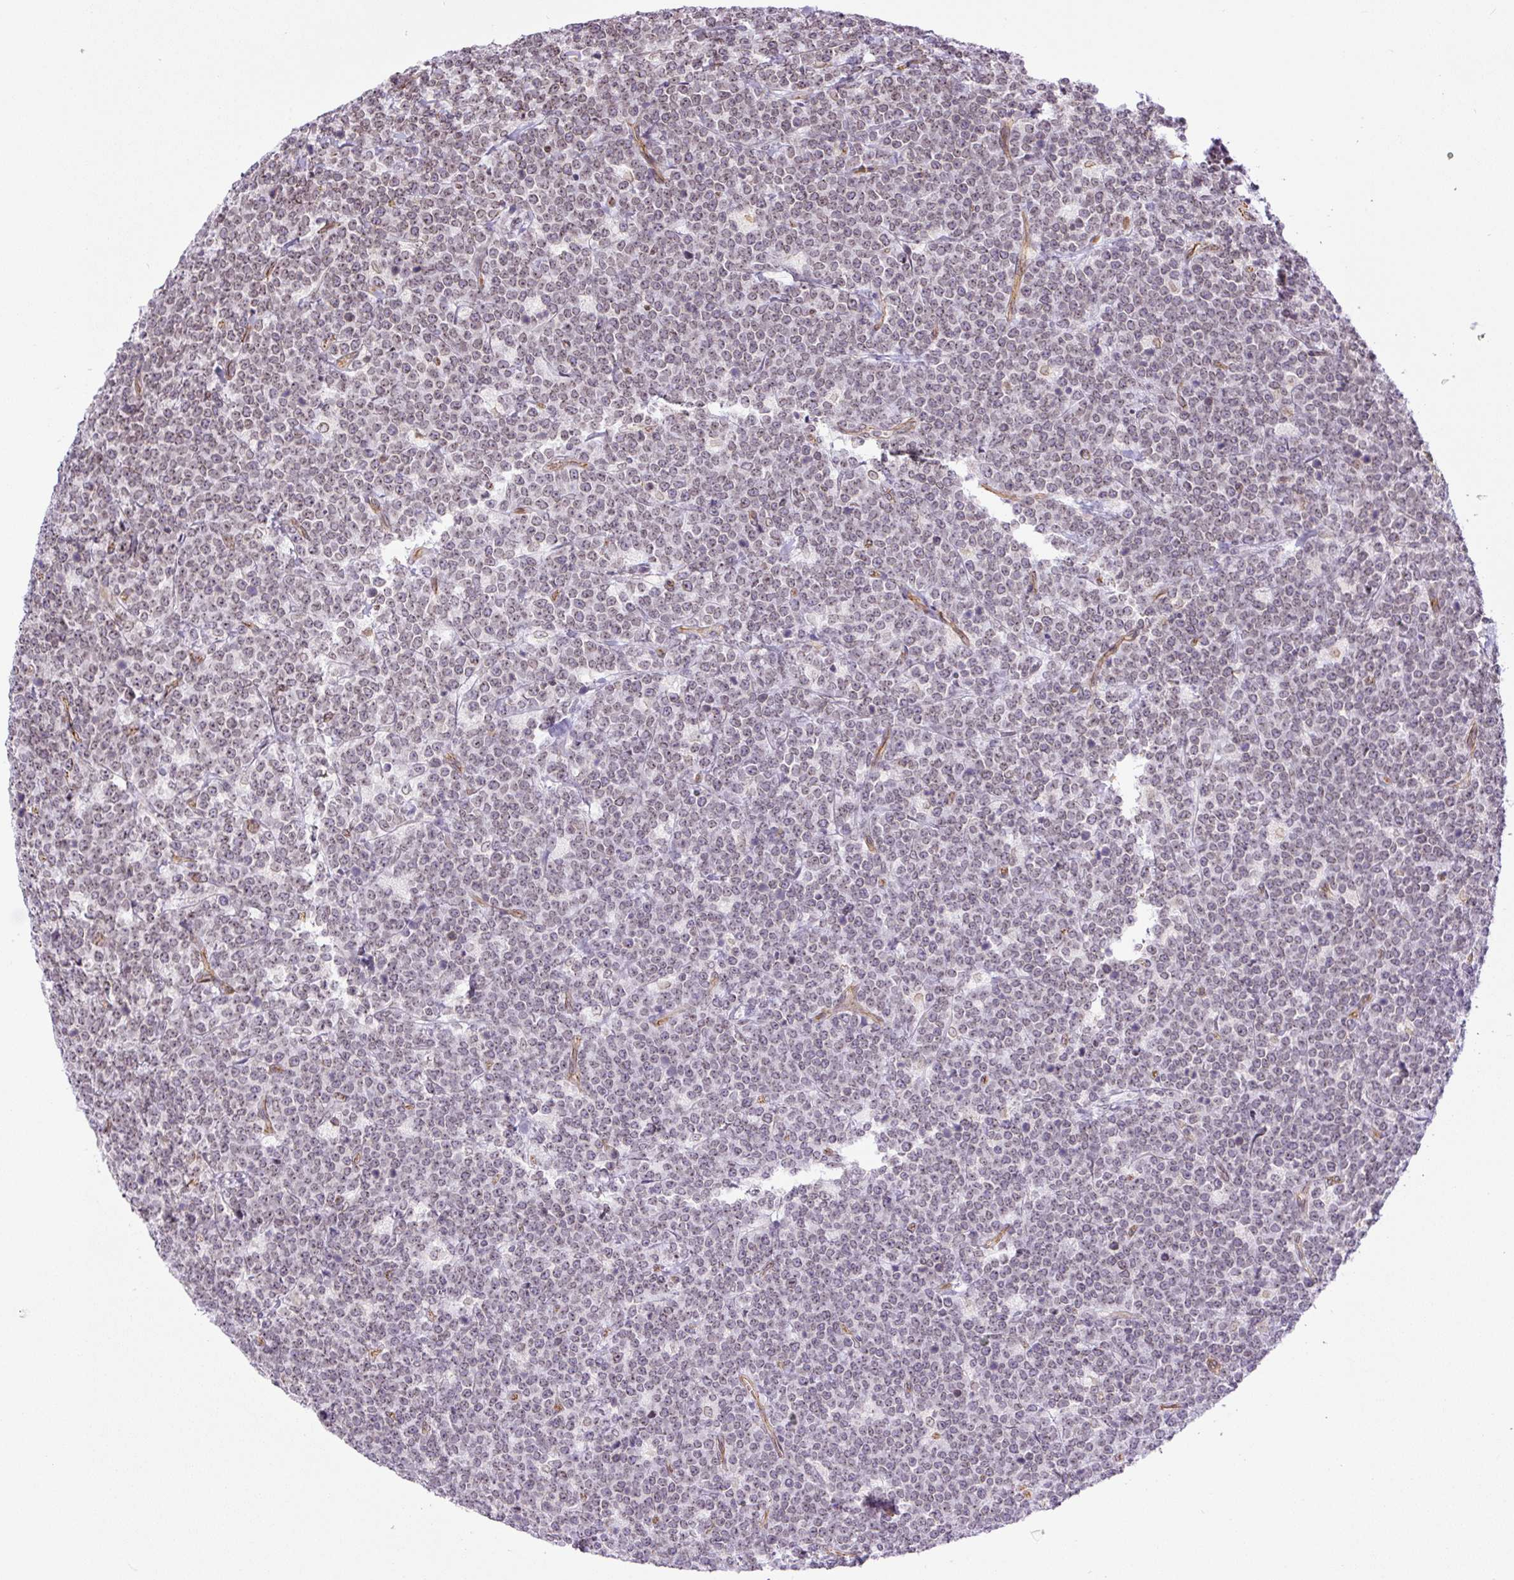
{"staining": {"intensity": "negative", "quantity": "none", "location": "none"}, "tissue": "lymphoma", "cell_type": "Tumor cells", "image_type": "cancer", "snomed": [{"axis": "morphology", "description": "Malignant lymphoma, non-Hodgkin's type, High grade"}, {"axis": "topography", "description": "Small intestine"}, {"axis": "topography", "description": "Colon"}], "caption": "An image of malignant lymphoma, non-Hodgkin's type (high-grade) stained for a protein reveals no brown staining in tumor cells. (DAB immunohistochemistry, high magnification).", "gene": "MYO5C", "patient": {"sex": "male", "age": 8}}